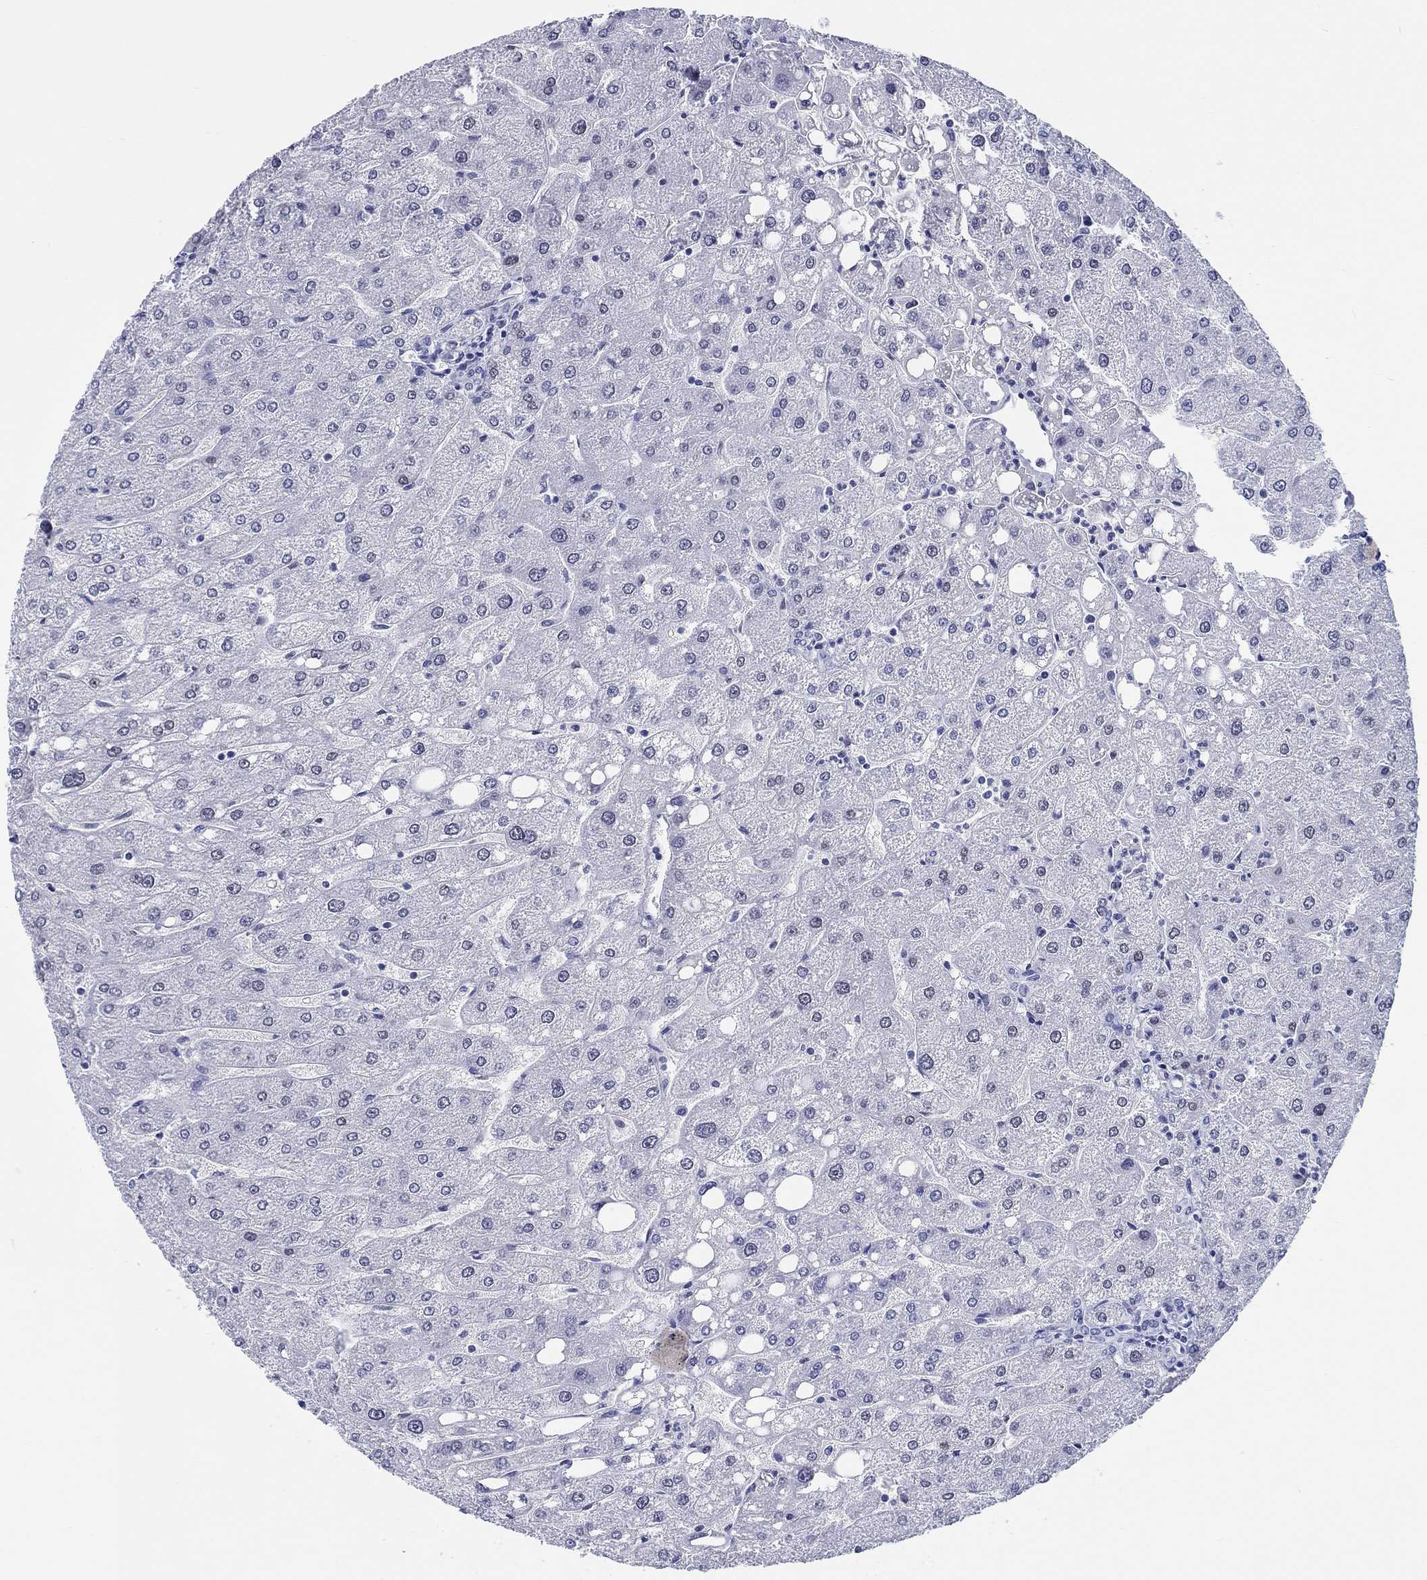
{"staining": {"intensity": "negative", "quantity": "none", "location": "none"}, "tissue": "liver", "cell_type": "Cholangiocytes", "image_type": "normal", "snomed": [{"axis": "morphology", "description": "Normal tissue, NOS"}, {"axis": "topography", "description": "Liver"}], "caption": "This is a image of immunohistochemistry (IHC) staining of unremarkable liver, which shows no staining in cholangiocytes. (DAB (3,3'-diaminobenzidine) IHC with hematoxylin counter stain).", "gene": "H1", "patient": {"sex": "male", "age": 67}}